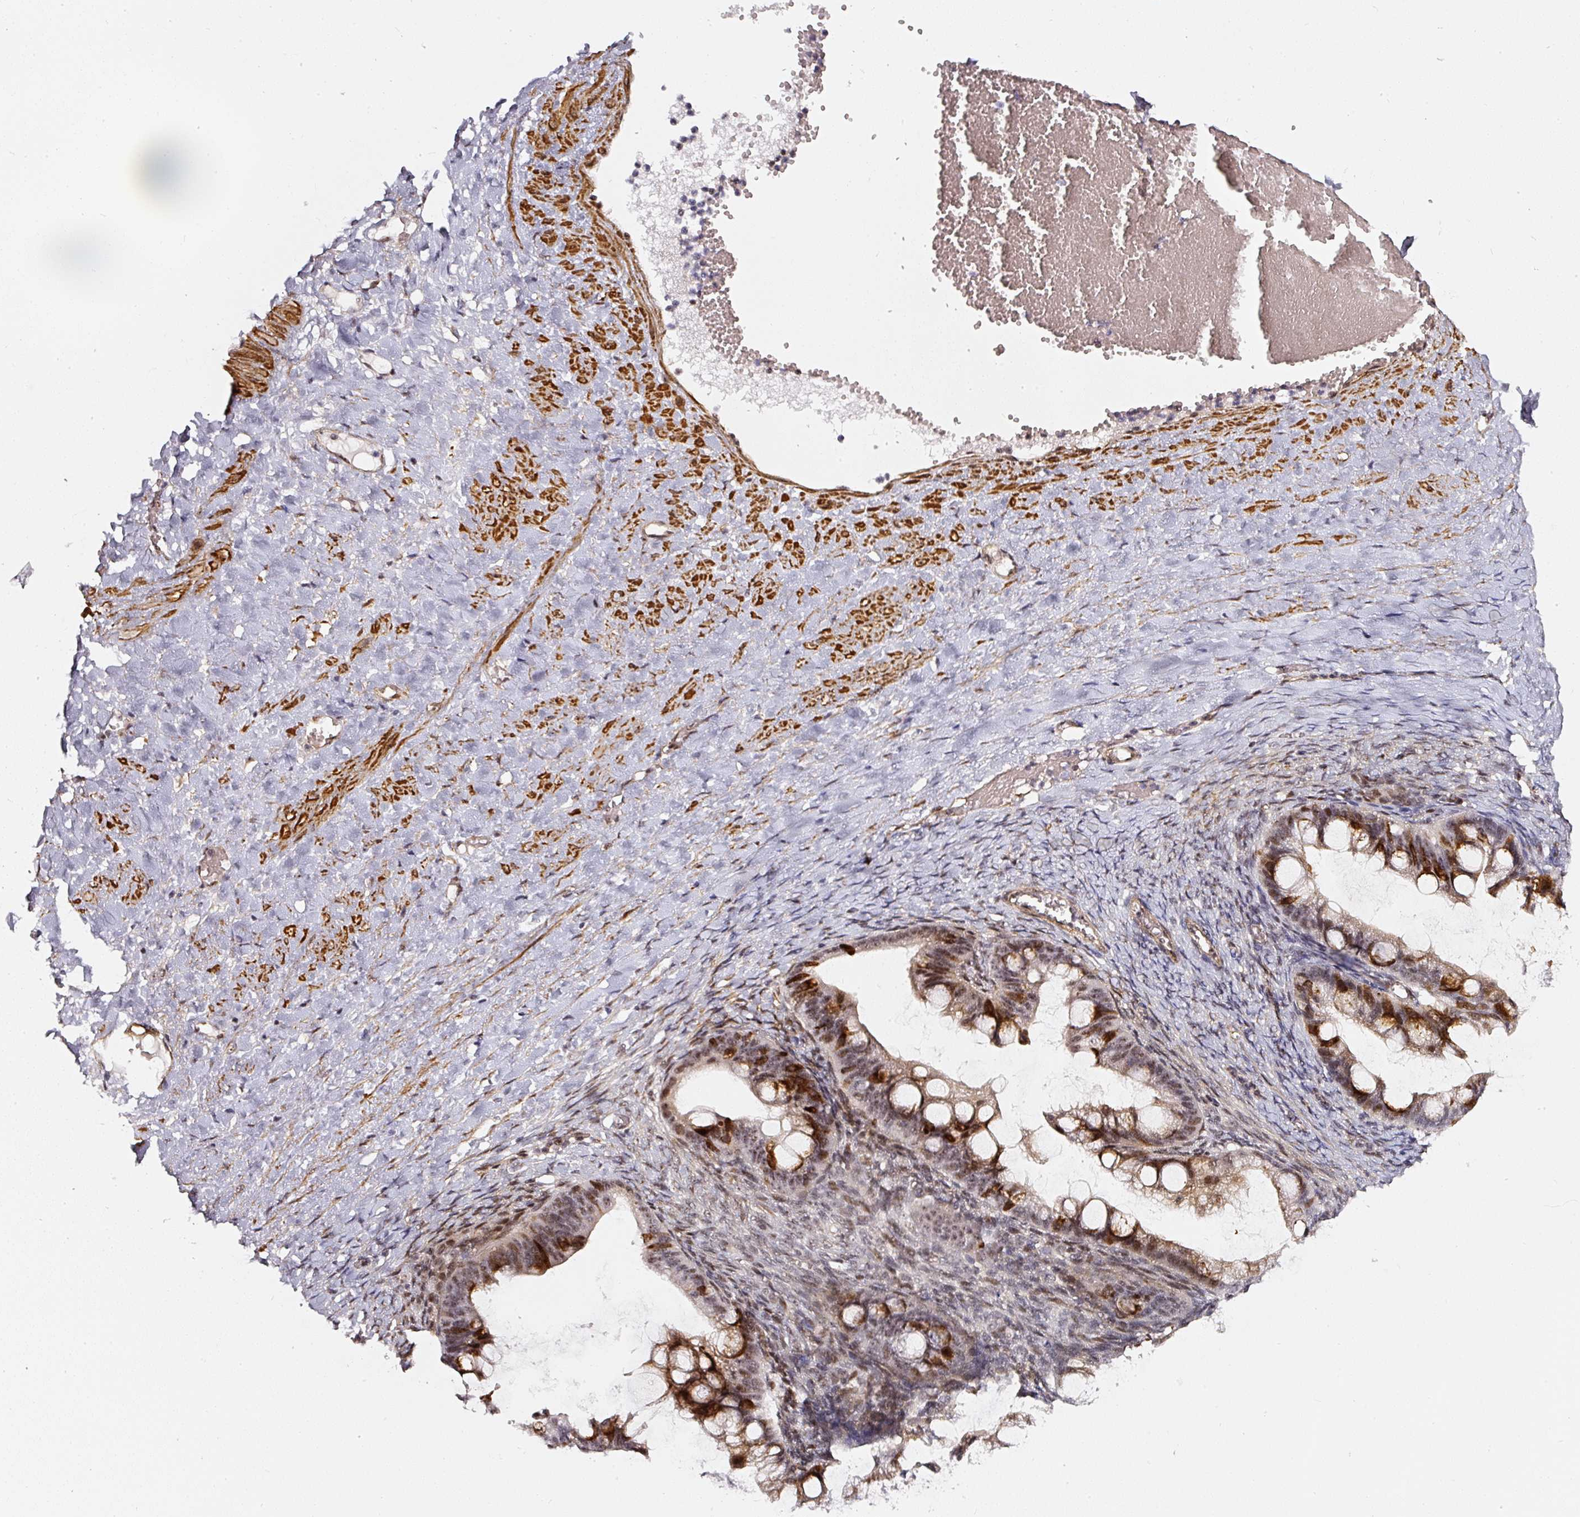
{"staining": {"intensity": "strong", "quantity": "25%-75%", "location": "cytoplasmic/membranous,nuclear"}, "tissue": "ovarian cancer", "cell_type": "Tumor cells", "image_type": "cancer", "snomed": [{"axis": "morphology", "description": "Cystadenocarcinoma, mucinous, NOS"}, {"axis": "topography", "description": "Ovary"}], "caption": "About 25%-75% of tumor cells in human mucinous cystadenocarcinoma (ovarian) reveal strong cytoplasmic/membranous and nuclear protein staining as visualized by brown immunohistochemical staining.", "gene": "MXRA8", "patient": {"sex": "female", "age": 73}}